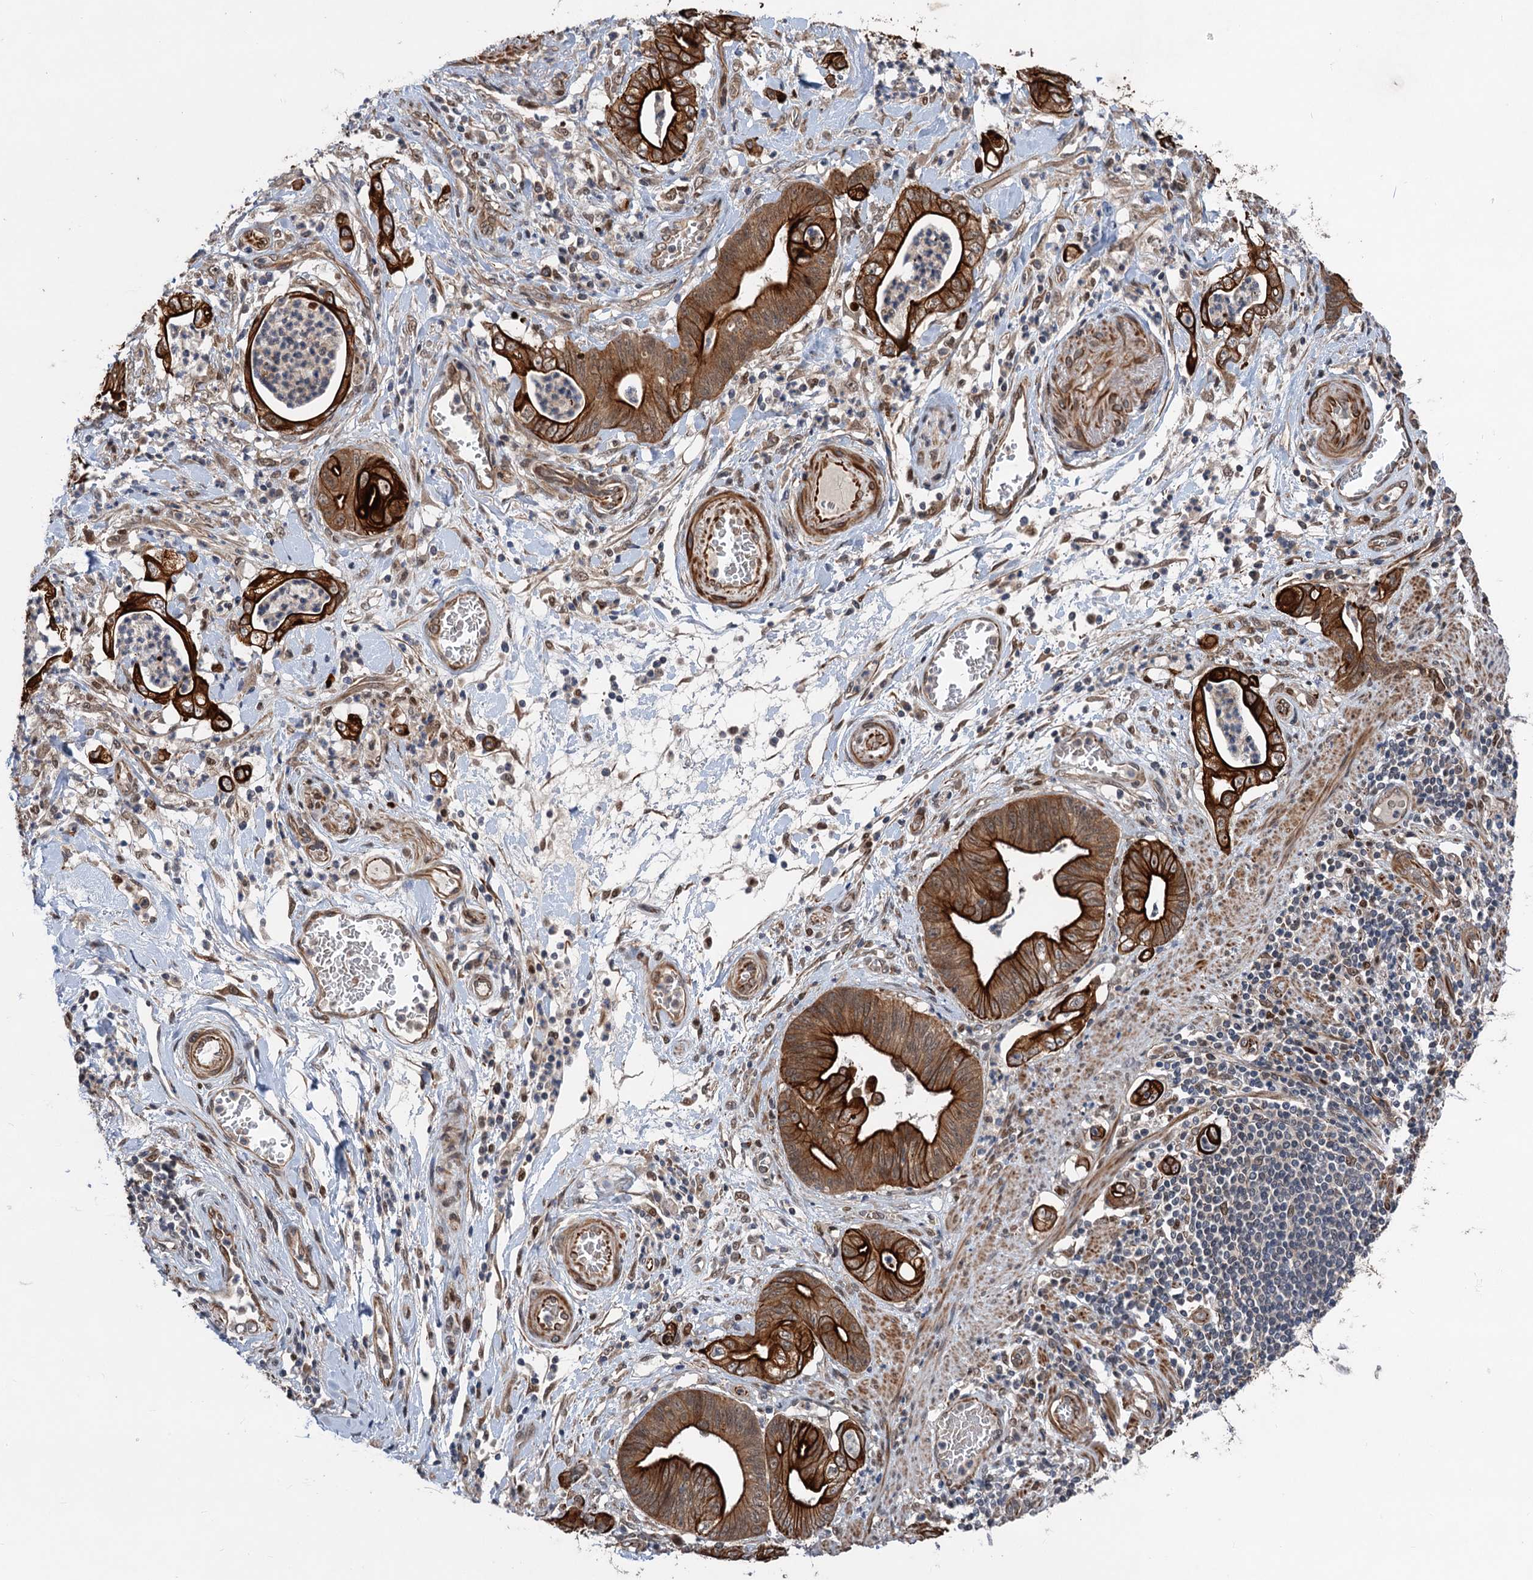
{"staining": {"intensity": "strong", "quantity": ">75%", "location": "cytoplasmic/membranous"}, "tissue": "stomach cancer", "cell_type": "Tumor cells", "image_type": "cancer", "snomed": [{"axis": "morphology", "description": "Adenocarcinoma, NOS"}, {"axis": "topography", "description": "Stomach"}], "caption": "Immunohistochemical staining of stomach cancer (adenocarcinoma) displays high levels of strong cytoplasmic/membranous staining in about >75% of tumor cells. (brown staining indicates protein expression, while blue staining denotes nuclei).", "gene": "TTC31", "patient": {"sex": "female", "age": 73}}